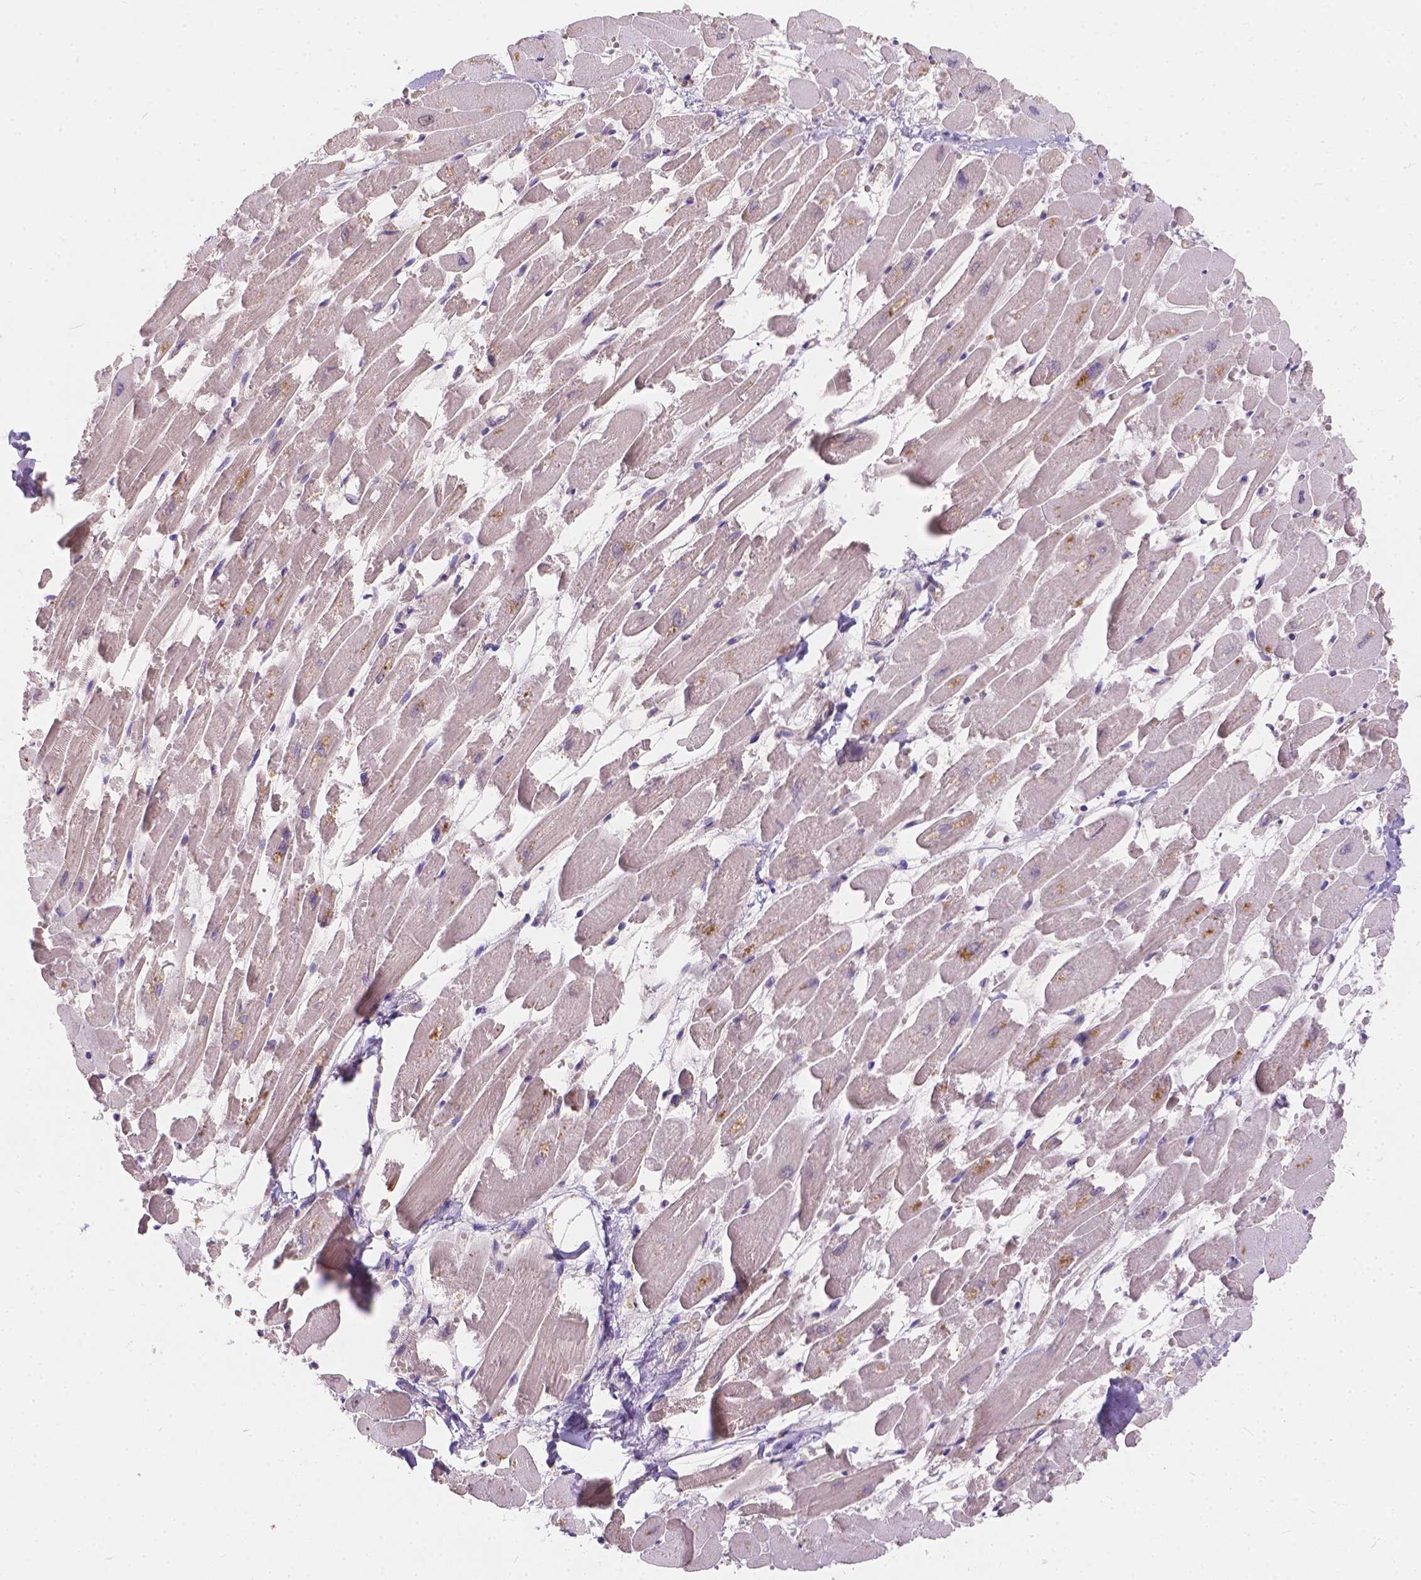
{"staining": {"intensity": "negative", "quantity": "none", "location": "none"}, "tissue": "heart muscle", "cell_type": "Cardiomyocytes", "image_type": "normal", "snomed": [{"axis": "morphology", "description": "Normal tissue, NOS"}, {"axis": "topography", "description": "Heart"}], "caption": "DAB (3,3'-diaminobenzidine) immunohistochemical staining of benign human heart muscle reveals no significant expression in cardiomyocytes. (Brightfield microscopy of DAB immunohistochemistry (IHC) at high magnification).", "gene": "CDK10", "patient": {"sex": "female", "age": 52}}